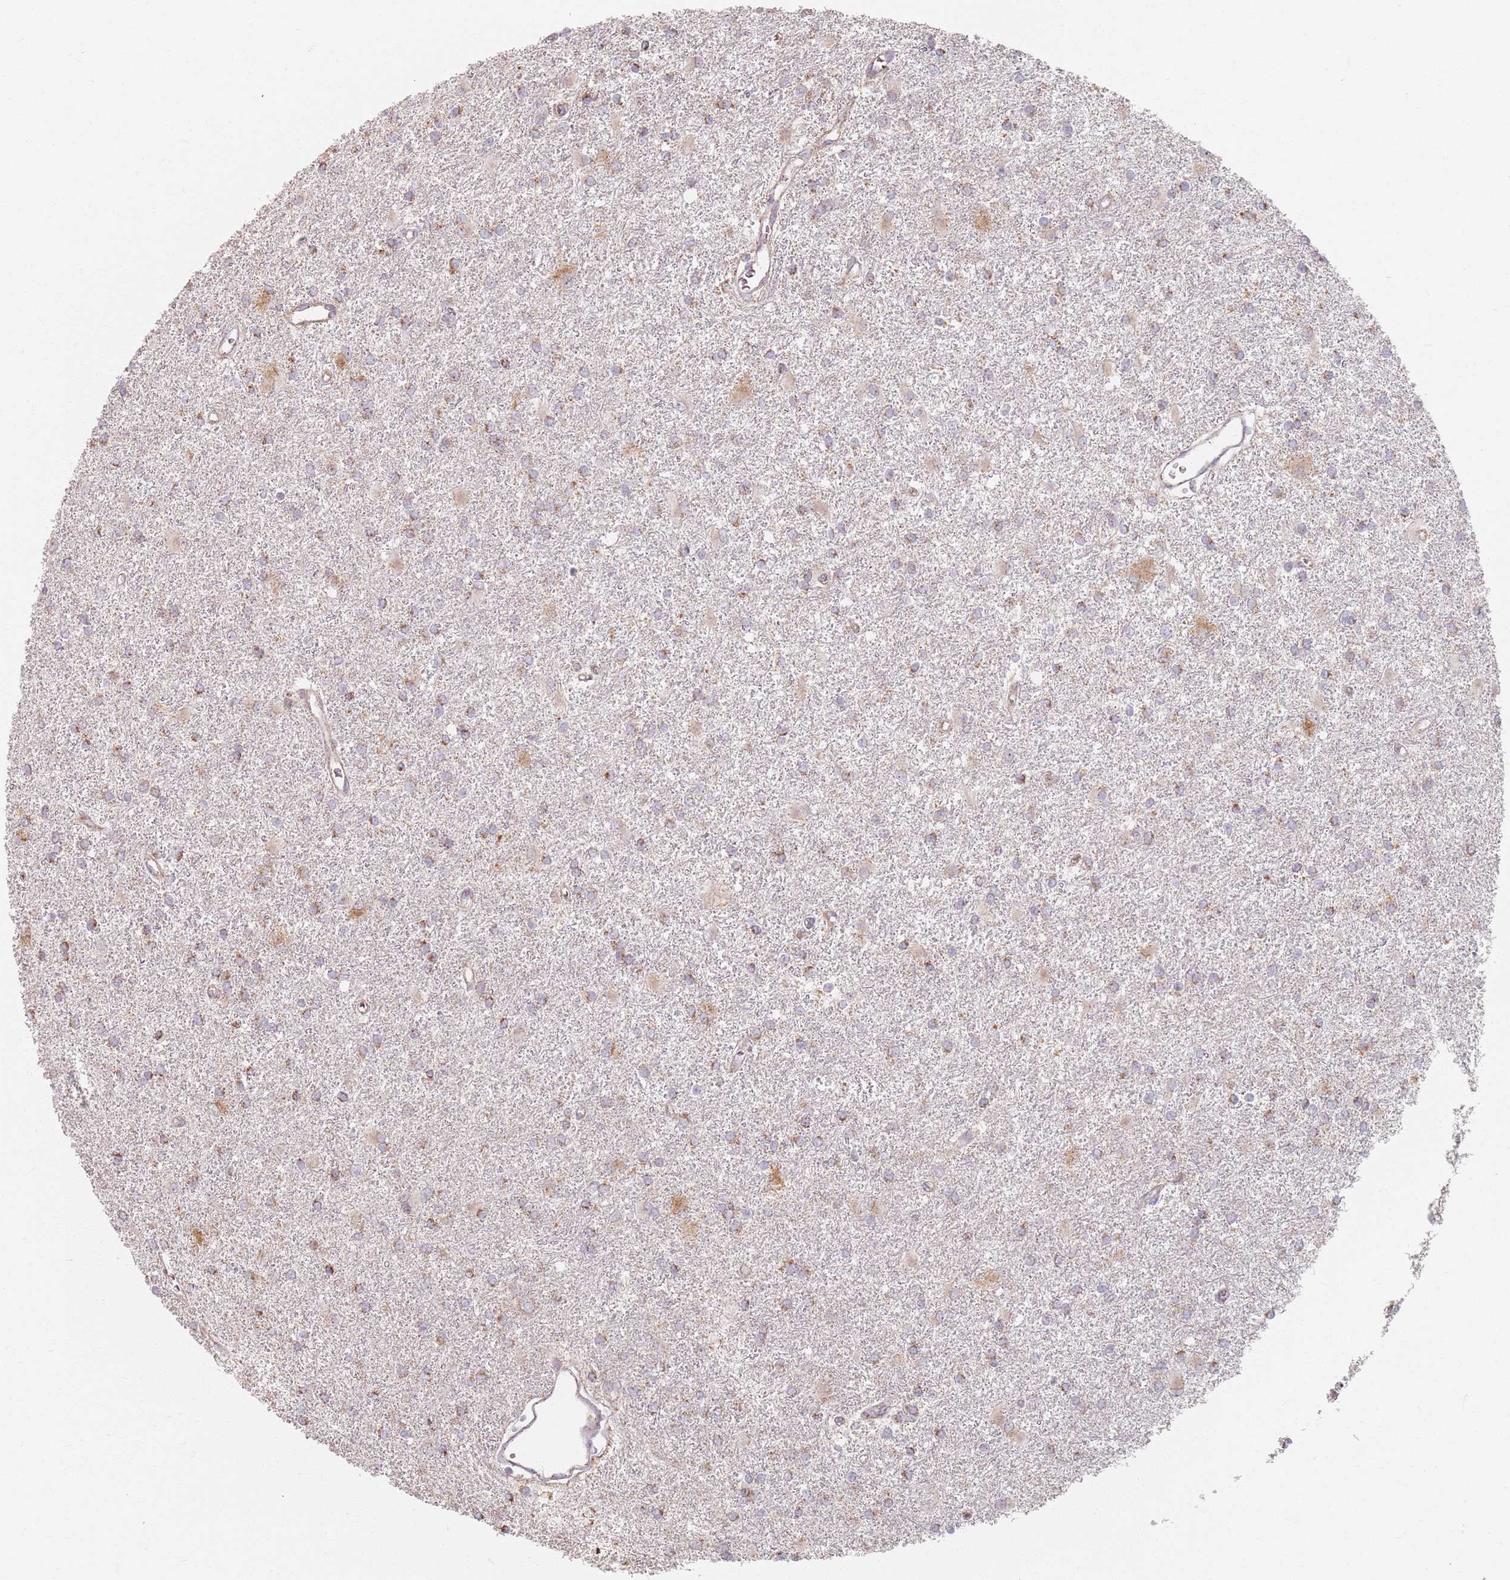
{"staining": {"intensity": "moderate", "quantity": "25%-75%", "location": "cytoplasmic/membranous"}, "tissue": "glioma", "cell_type": "Tumor cells", "image_type": "cancer", "snomed": [{"axis": "morphology", "description": "Glioma, malignant, High grade"}, {"axis": "topography", "description": "Brain"}], "caption": "Glioma stained with DAB immunohistochemistry displays medium levels of moderate cytoplasmic/membranous positivity in about 25%-75% of tumor cells. The staining is performed using DAB (3,3'-diaminobenzidine) brown chromogen to label protein expression. The nuclei are counter-stained blue using hematoxylin.", "gene": "PKD2L2", "patient": {"sex": "female", "age": 50}}